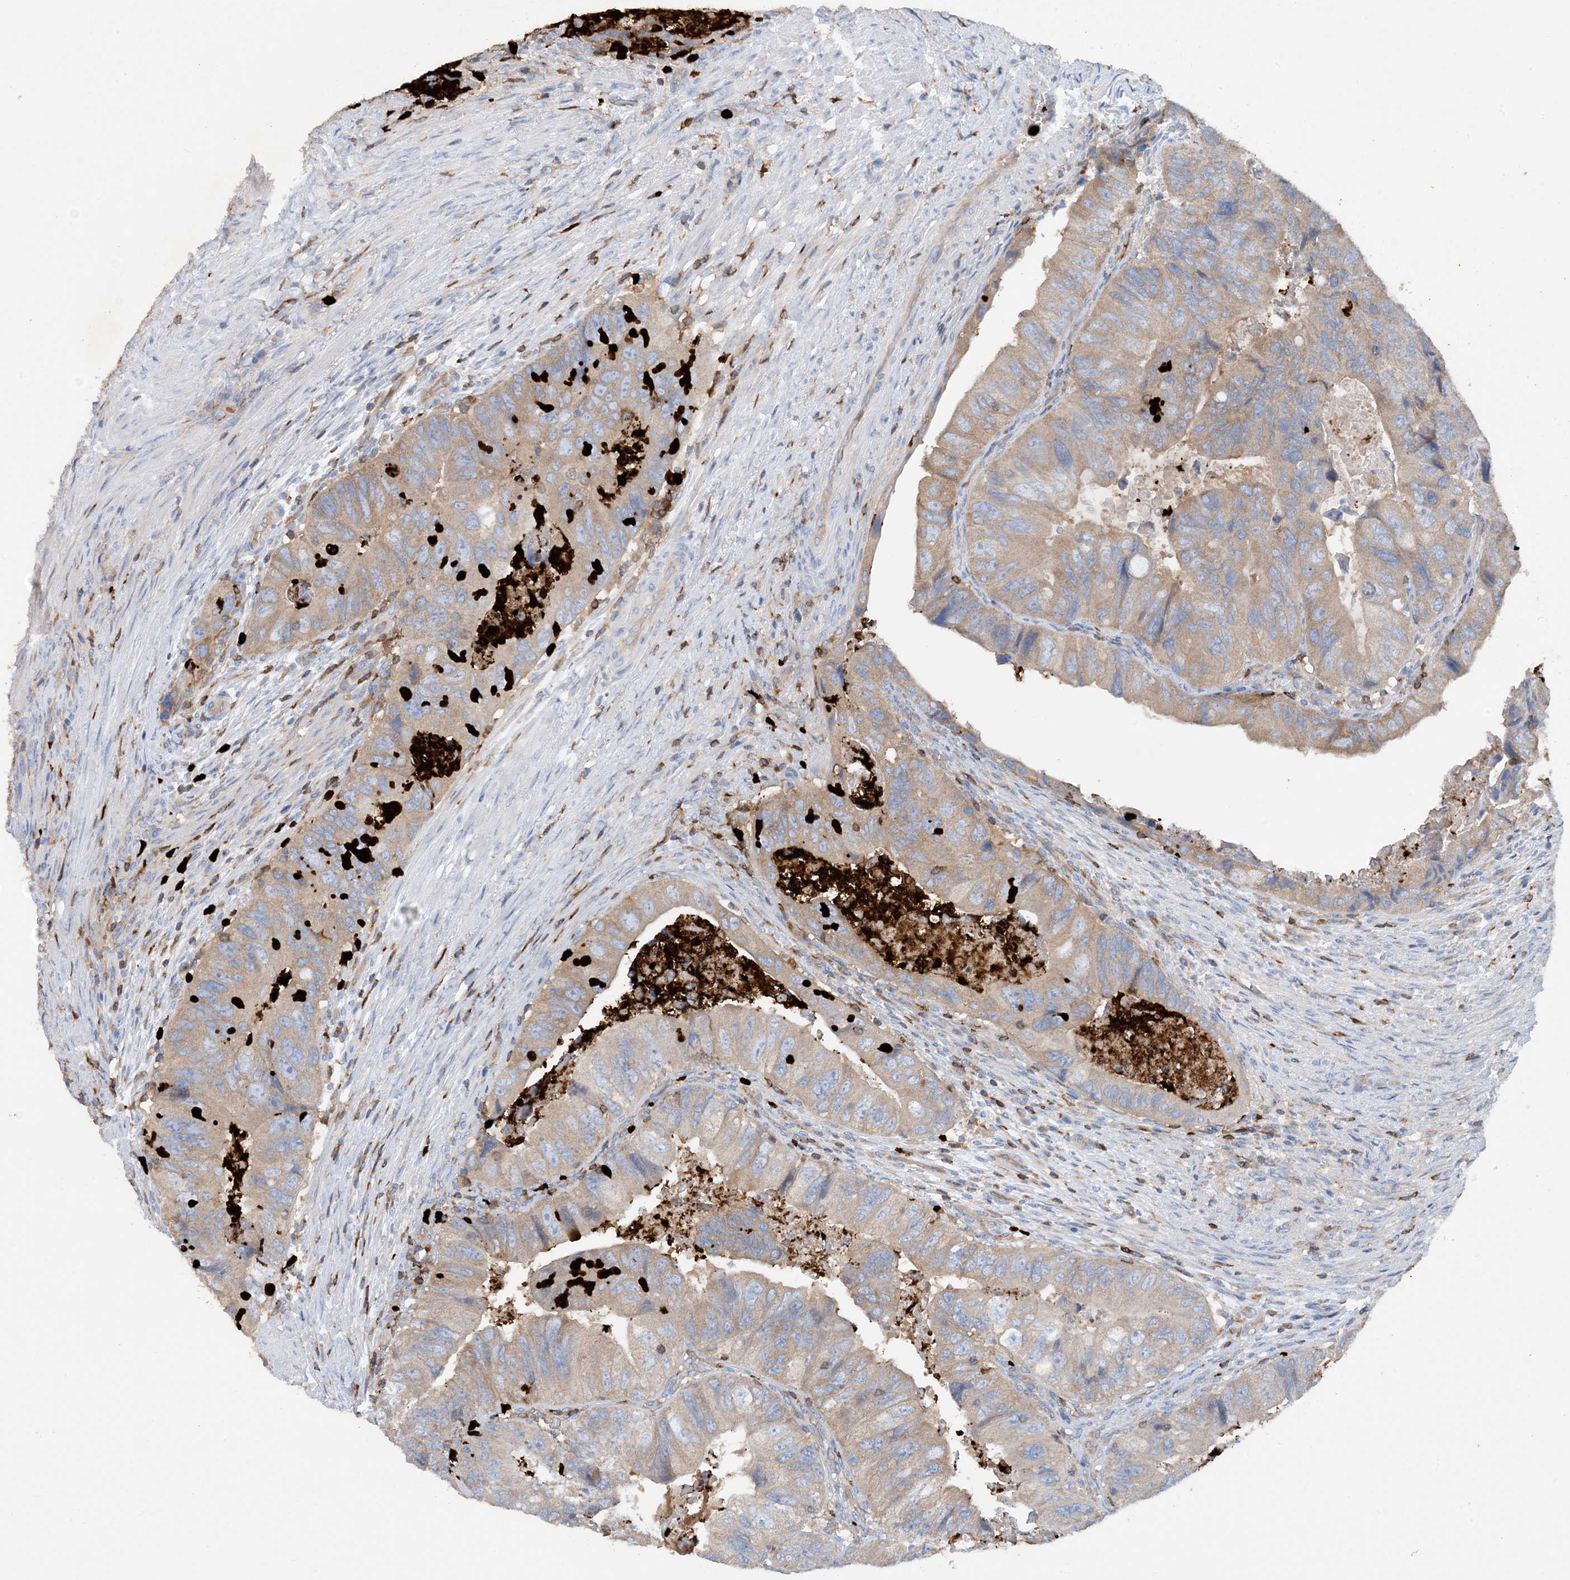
{"staining": {"intensity": "weak", "quantity": "25%-75%", "location": "cytoplasmic/membranous"}, "tissue": "colorectal cancer", "cell_type": "Tumor cells", "image_type": "cancer", "snomed": [{"axis": "morphology", "description": "Adenocarcinoma, NOS"}, {"axis": "topography", "description": "Rectum"}], "caption": "High-magnification brightfield microscopy of colorectal adenocarcinoma stained with DAB (3,3'-diaminobenzidine) (brown) and counterstained with hematoxylin (blue). tumor cells exhibit weak cytoplasmic/membranous positivity is identified in about25%-75% of cells. (DAB (3,3'-diaminobenzidine) = brown stain, brightfield microscopy at high magnification).", "gene": "PHACTR2", "patient": {"sex": "male", "age": 63}}